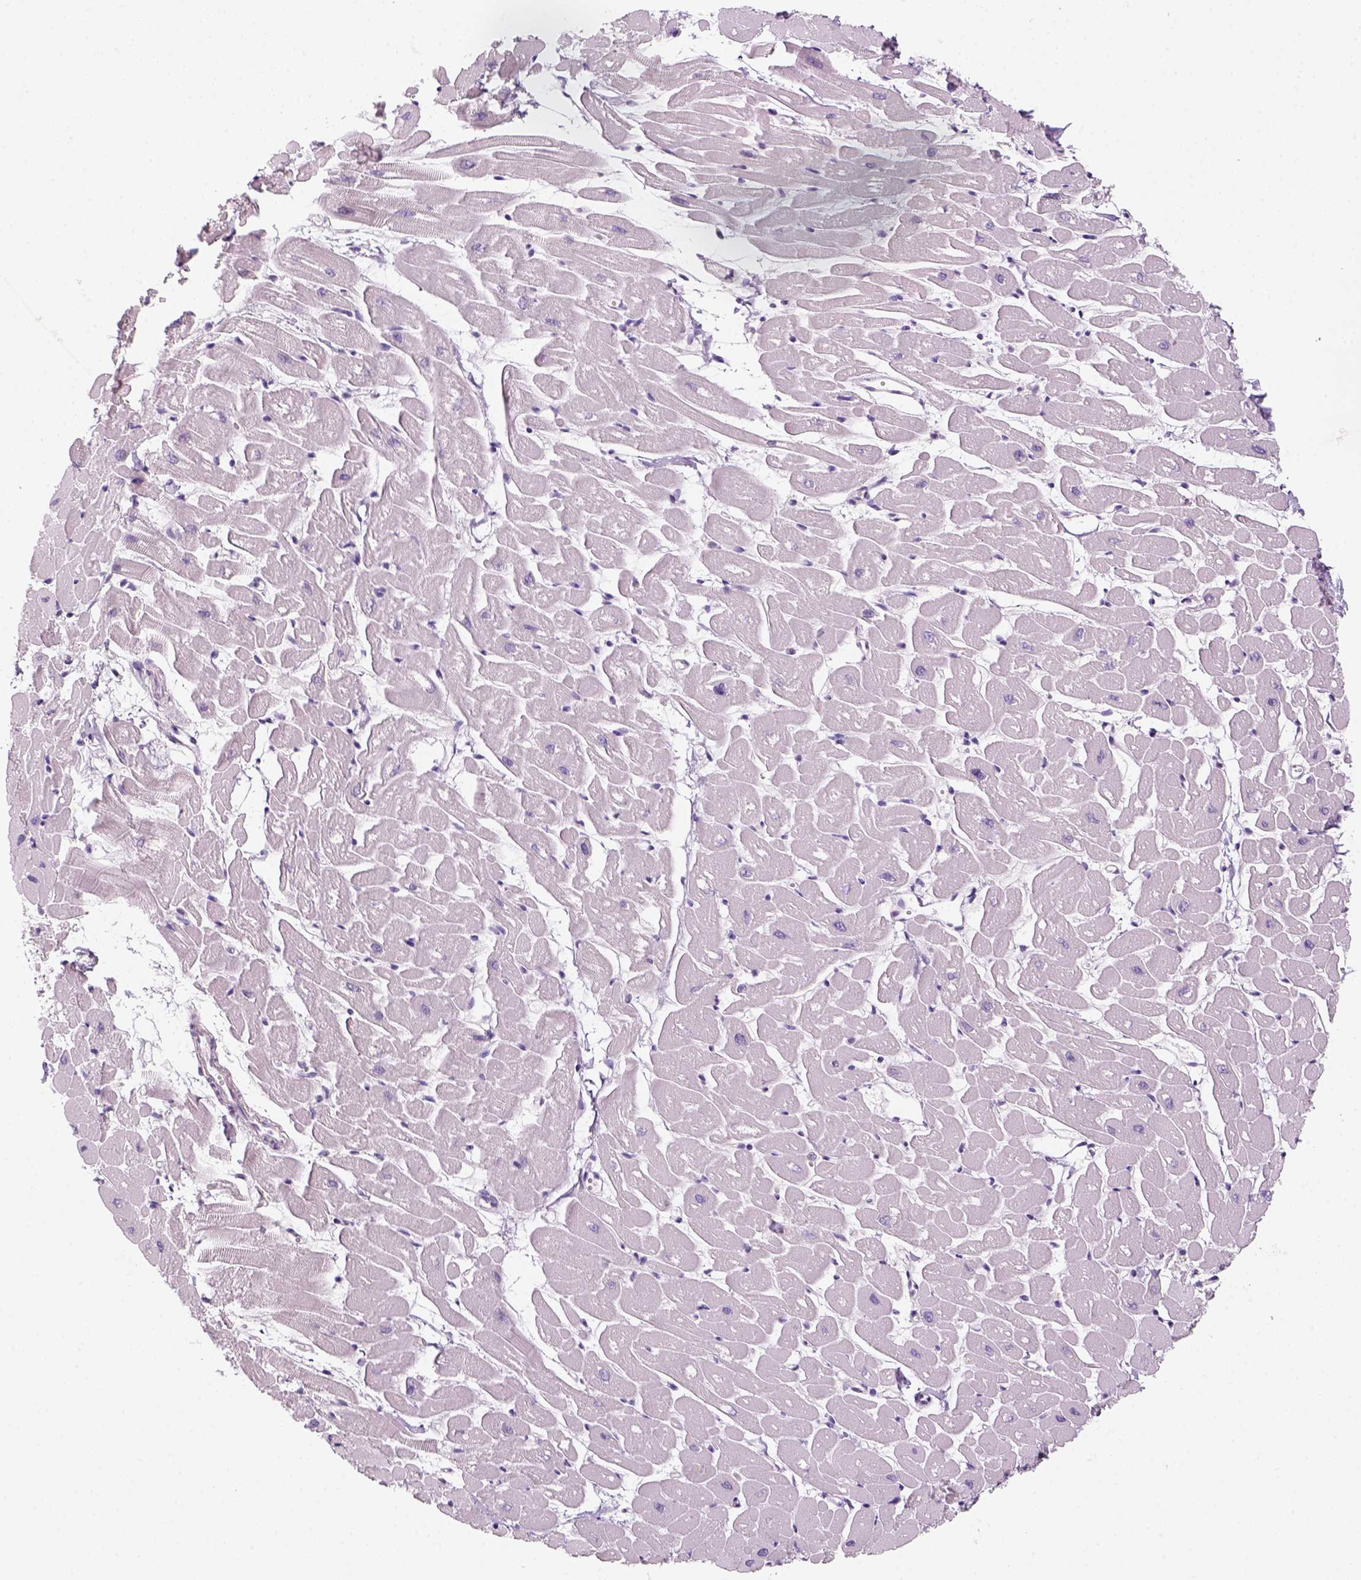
{"staining": {"intensity": "negative", "quantity": "none", "location": "none"}, "tissue": "heart muscle", "cell_type": "Cardiomyocytes", "image_type": "normal", "snomed": [{"axis": "morphology", "description": "Normal tissue, NOS"}, {"axis": "topography", "description": "Heart"}], "caption": "A histopathology image of heart muscle stained for a protein shows no brown staining in cardiomyocytes. (Stains: DAB IHC with hematoxylin counter stain, Microscopy: brightfield microscopy at high magnification).", "gene": "KRT25", "patient": {"sex": "male", "age": 57}}